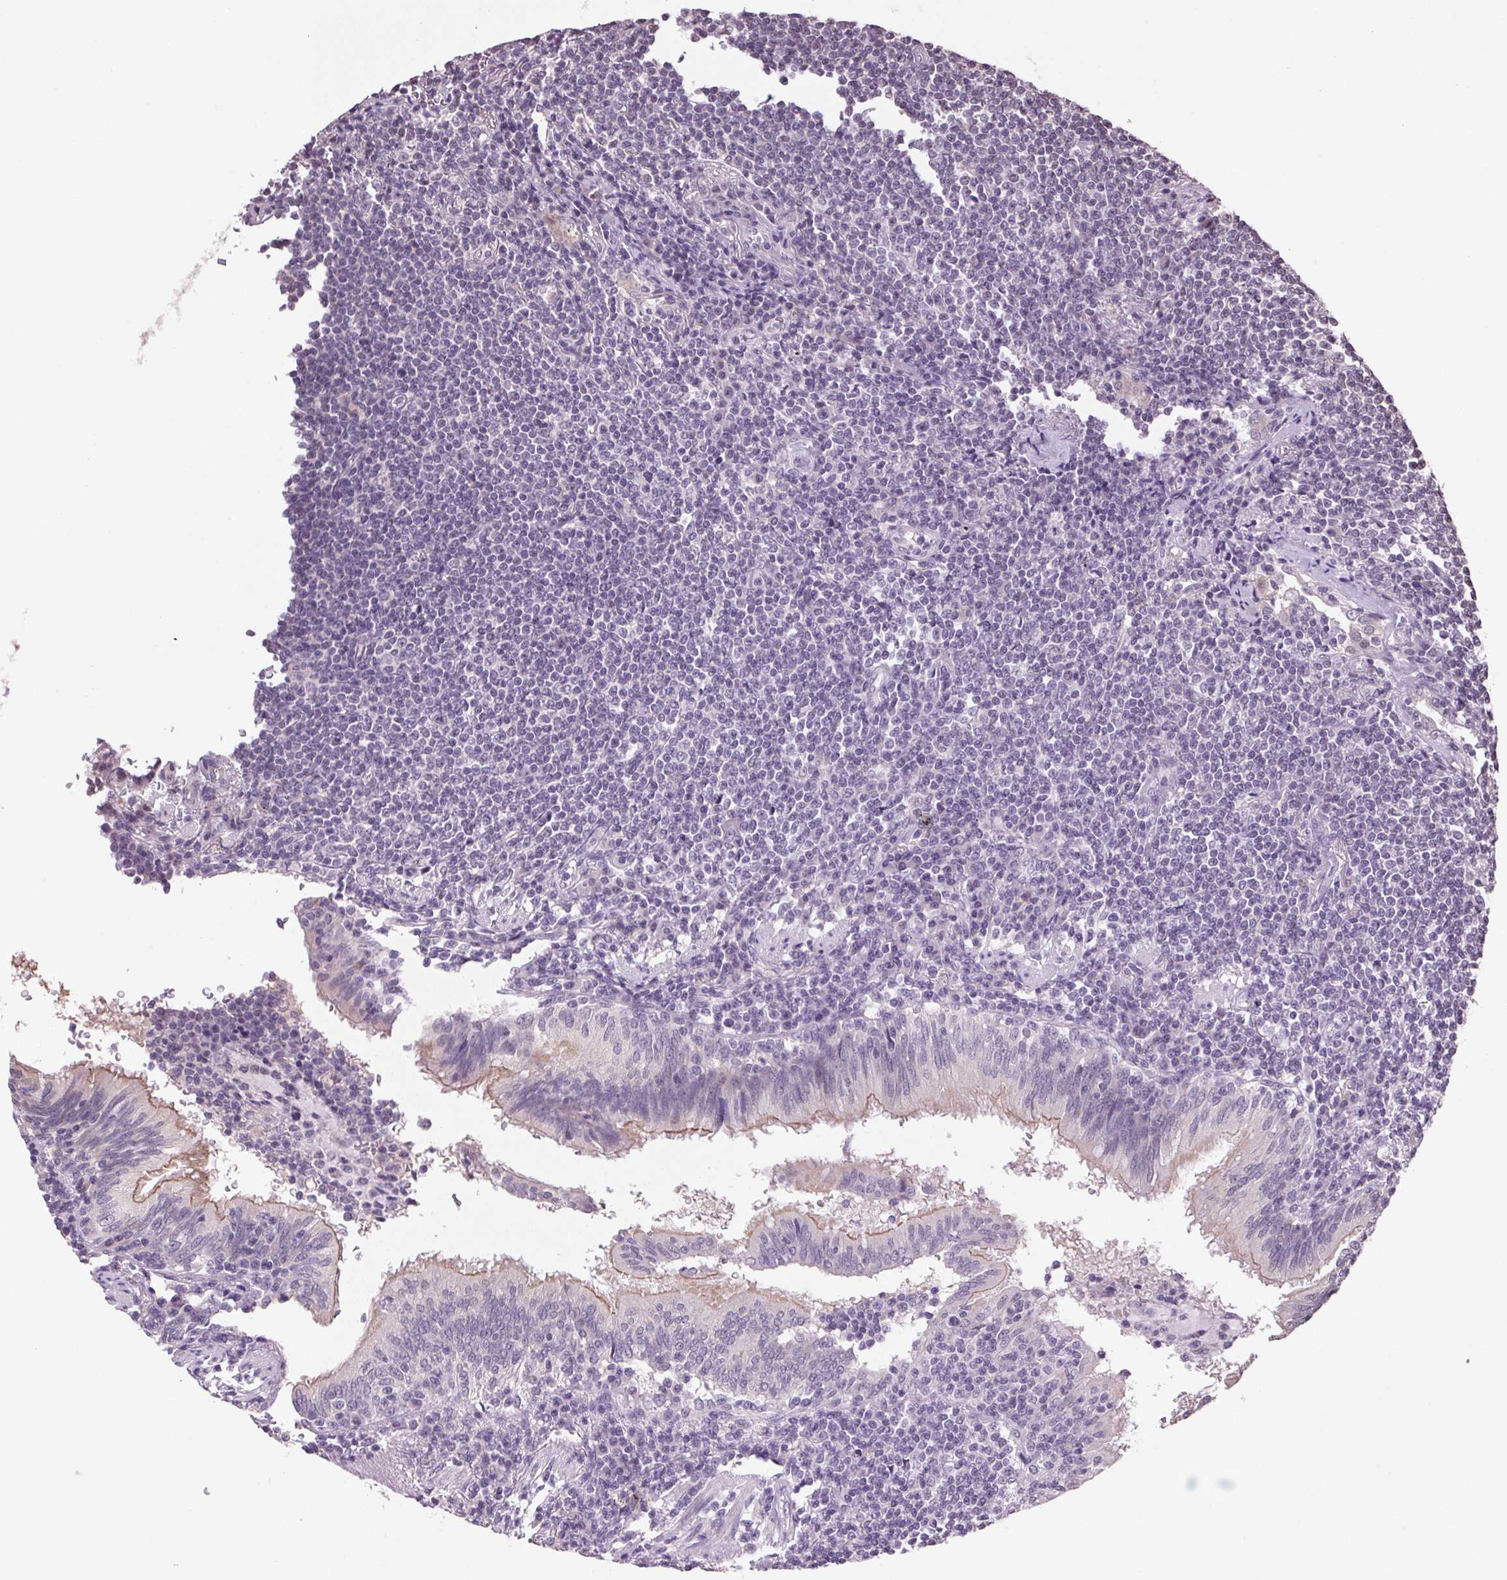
{"staining": {"intensity": "negative", "quantity": "none", "location": "none"}, "tissue": "lymphoma", "cell_type": "Tumor cells", "image_type": "cancer", "snomed": [{"axis": "morphology", "description": "Malignant lymphoma, non-Hodgkin's type, Low grade"}, {"axis": "topography", "description": "Lung"}], "caption": "Tumor cells show no significant positivity in low-grade malignant lymphoma, non-Hodgkin's type.", "gene": "VWA3B", "patient": {"sex": "female", "age": 71}}